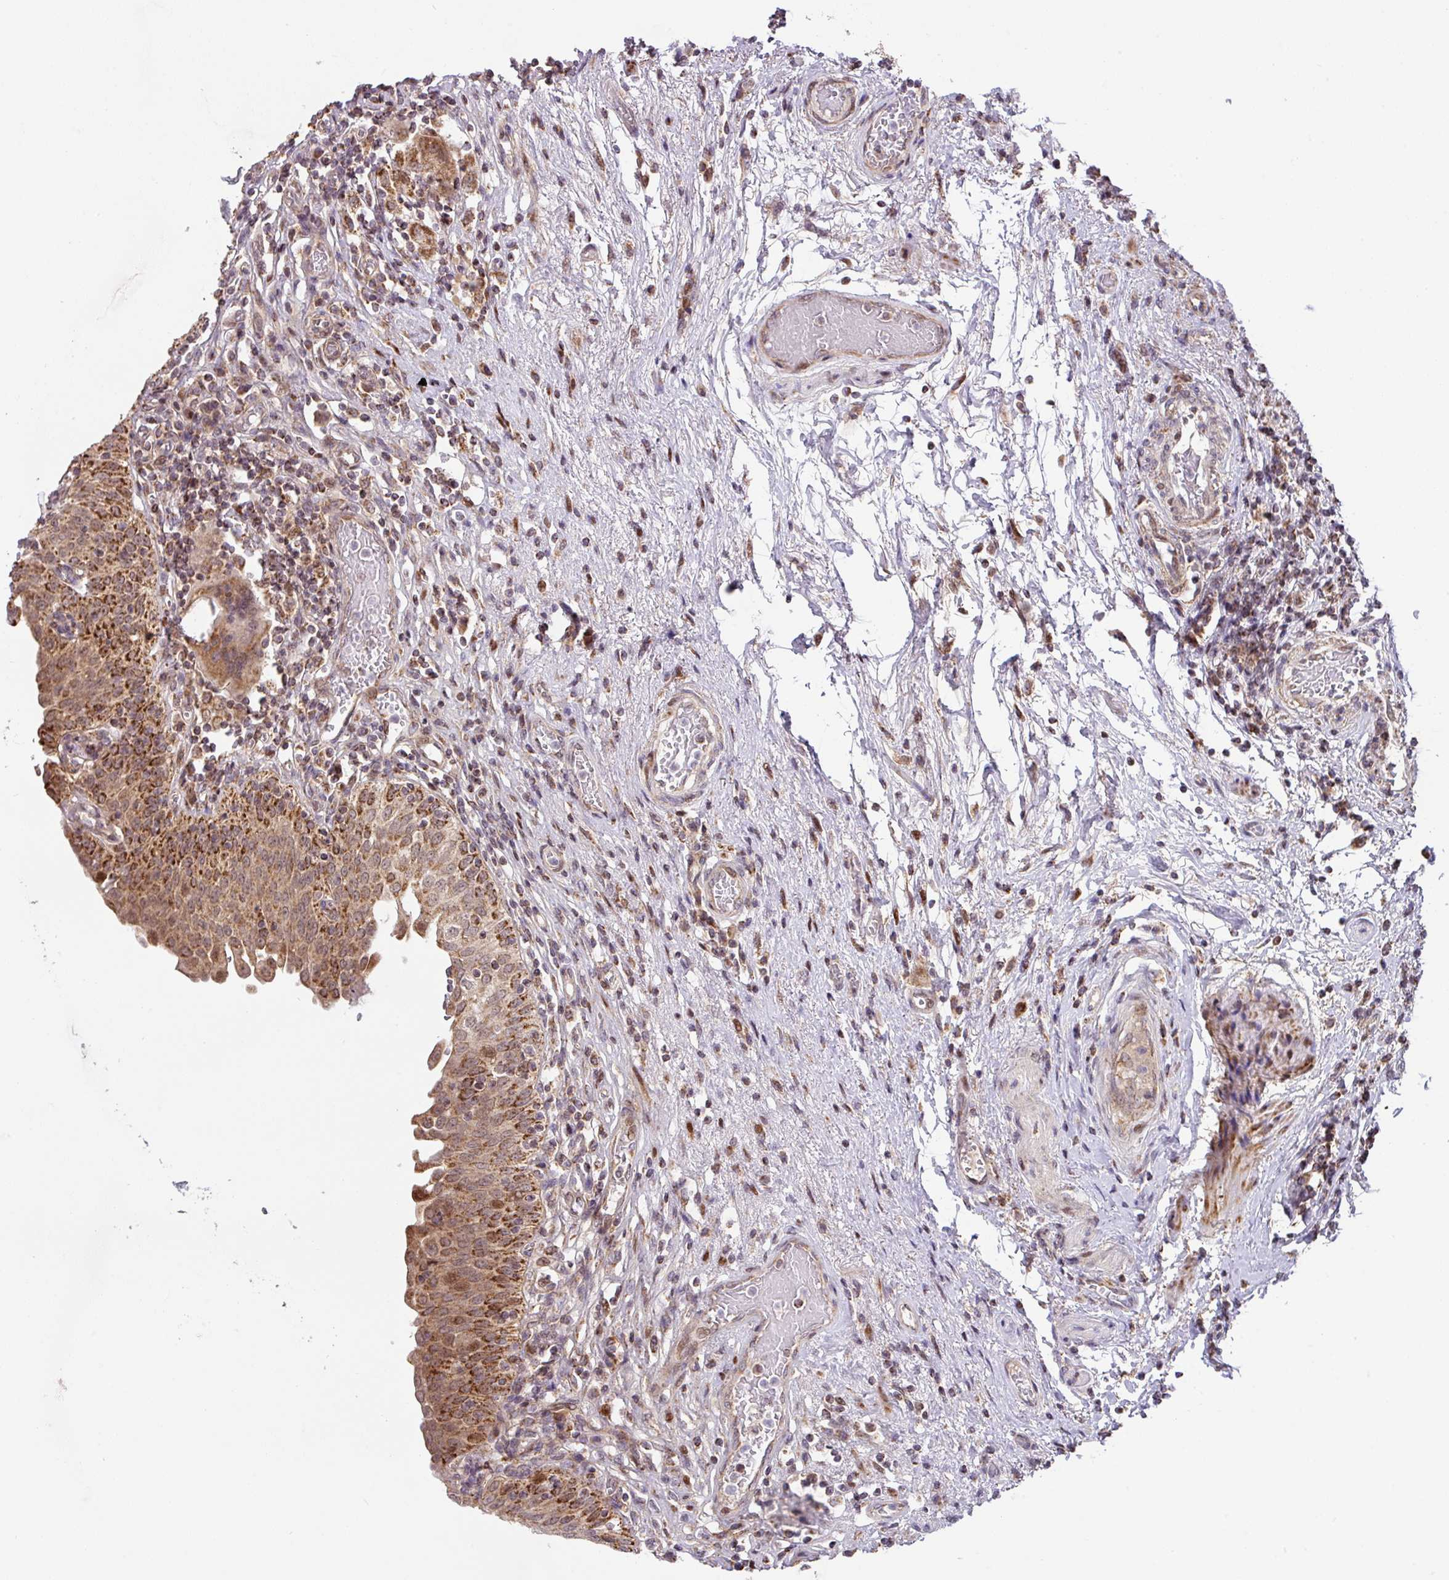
{"staining": {"intensity": "strong", "quantity": "25%-75%", "location": "cytoplasmic/membranous,nuclear"}, "tissue": "urinary bladder", "cell_type": "Urothelial cells", "image_type": "normal", "snomed": [{"axis": "morphology", "description": "Normal tissue, NOS"}, {"axis": "topography", "description": "Urinary bladder"}], "caption": "The immunohistochemical stain labels strong cytoplasmic/membranous,nuclear staining in urothelial cells of benign urinary bladder.", "gene": "ENSG00000269547", "patient": {"sex": "male", "age": 71}}